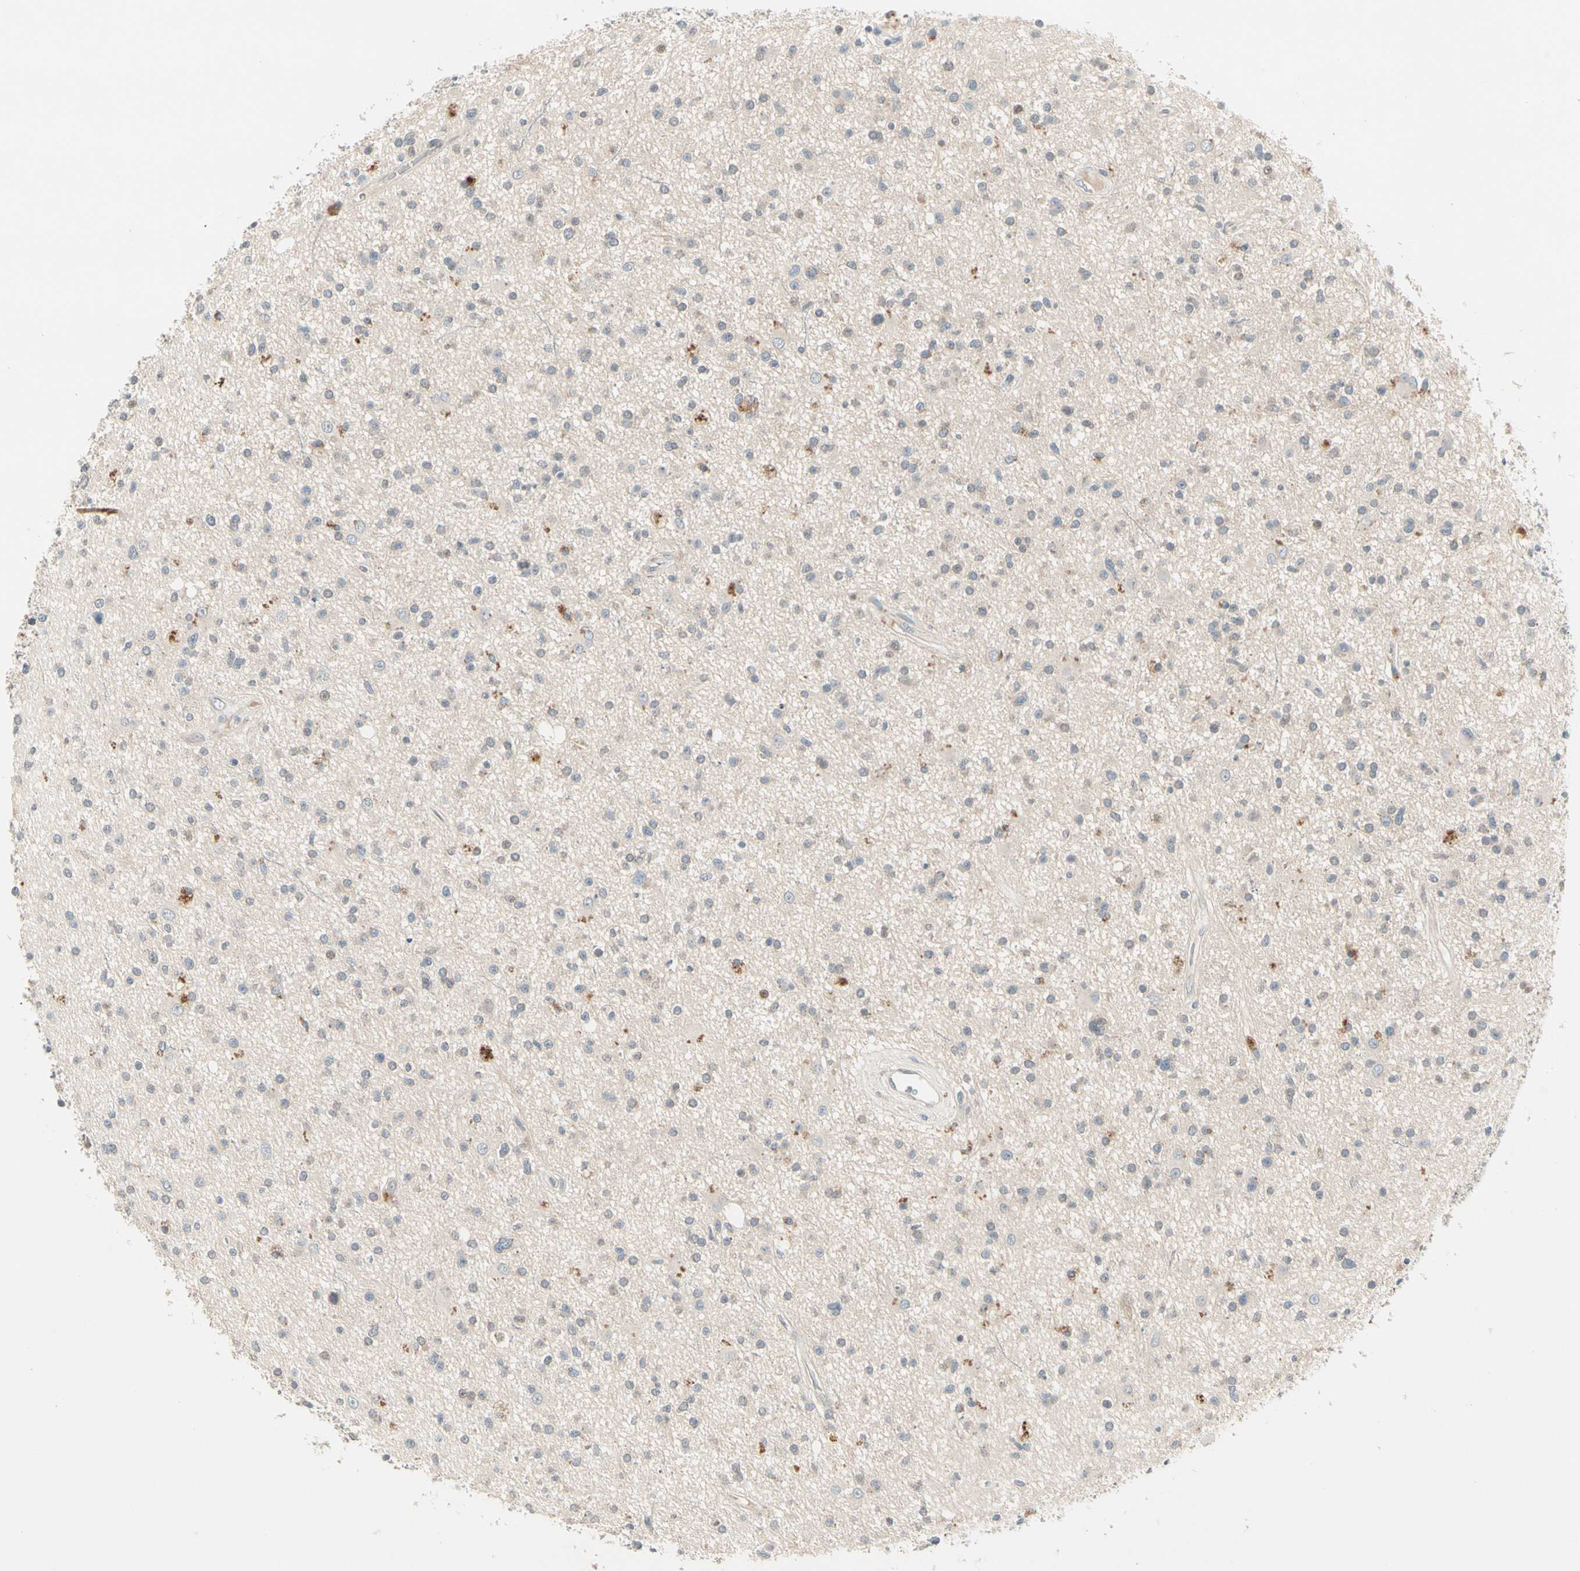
{"staining": {"intensity": "weak", "quantity": "<25%", "location": "cytoplasmic/membranous"}, "tissue": "glioma", "cell_type": "Tumor cells", "image_type": "cancer", "snomed": [{"axis": "morphology", "description": "Glioma, malignant, High grade"}, {"axis": "topography", "description": "Brain"}], "caption": "A high-resolution histopathology image shows immunohistochemistry staining of glioma, which displays no significant staining in tumor cells. The staining was performed using DAB to visualize the protein expression in brown, while the nuclei were stained in blue with hematoxylin (Magnification: 20x).", "gene": "IL1R1", "patient": {"sex": "male", "age": 33}}